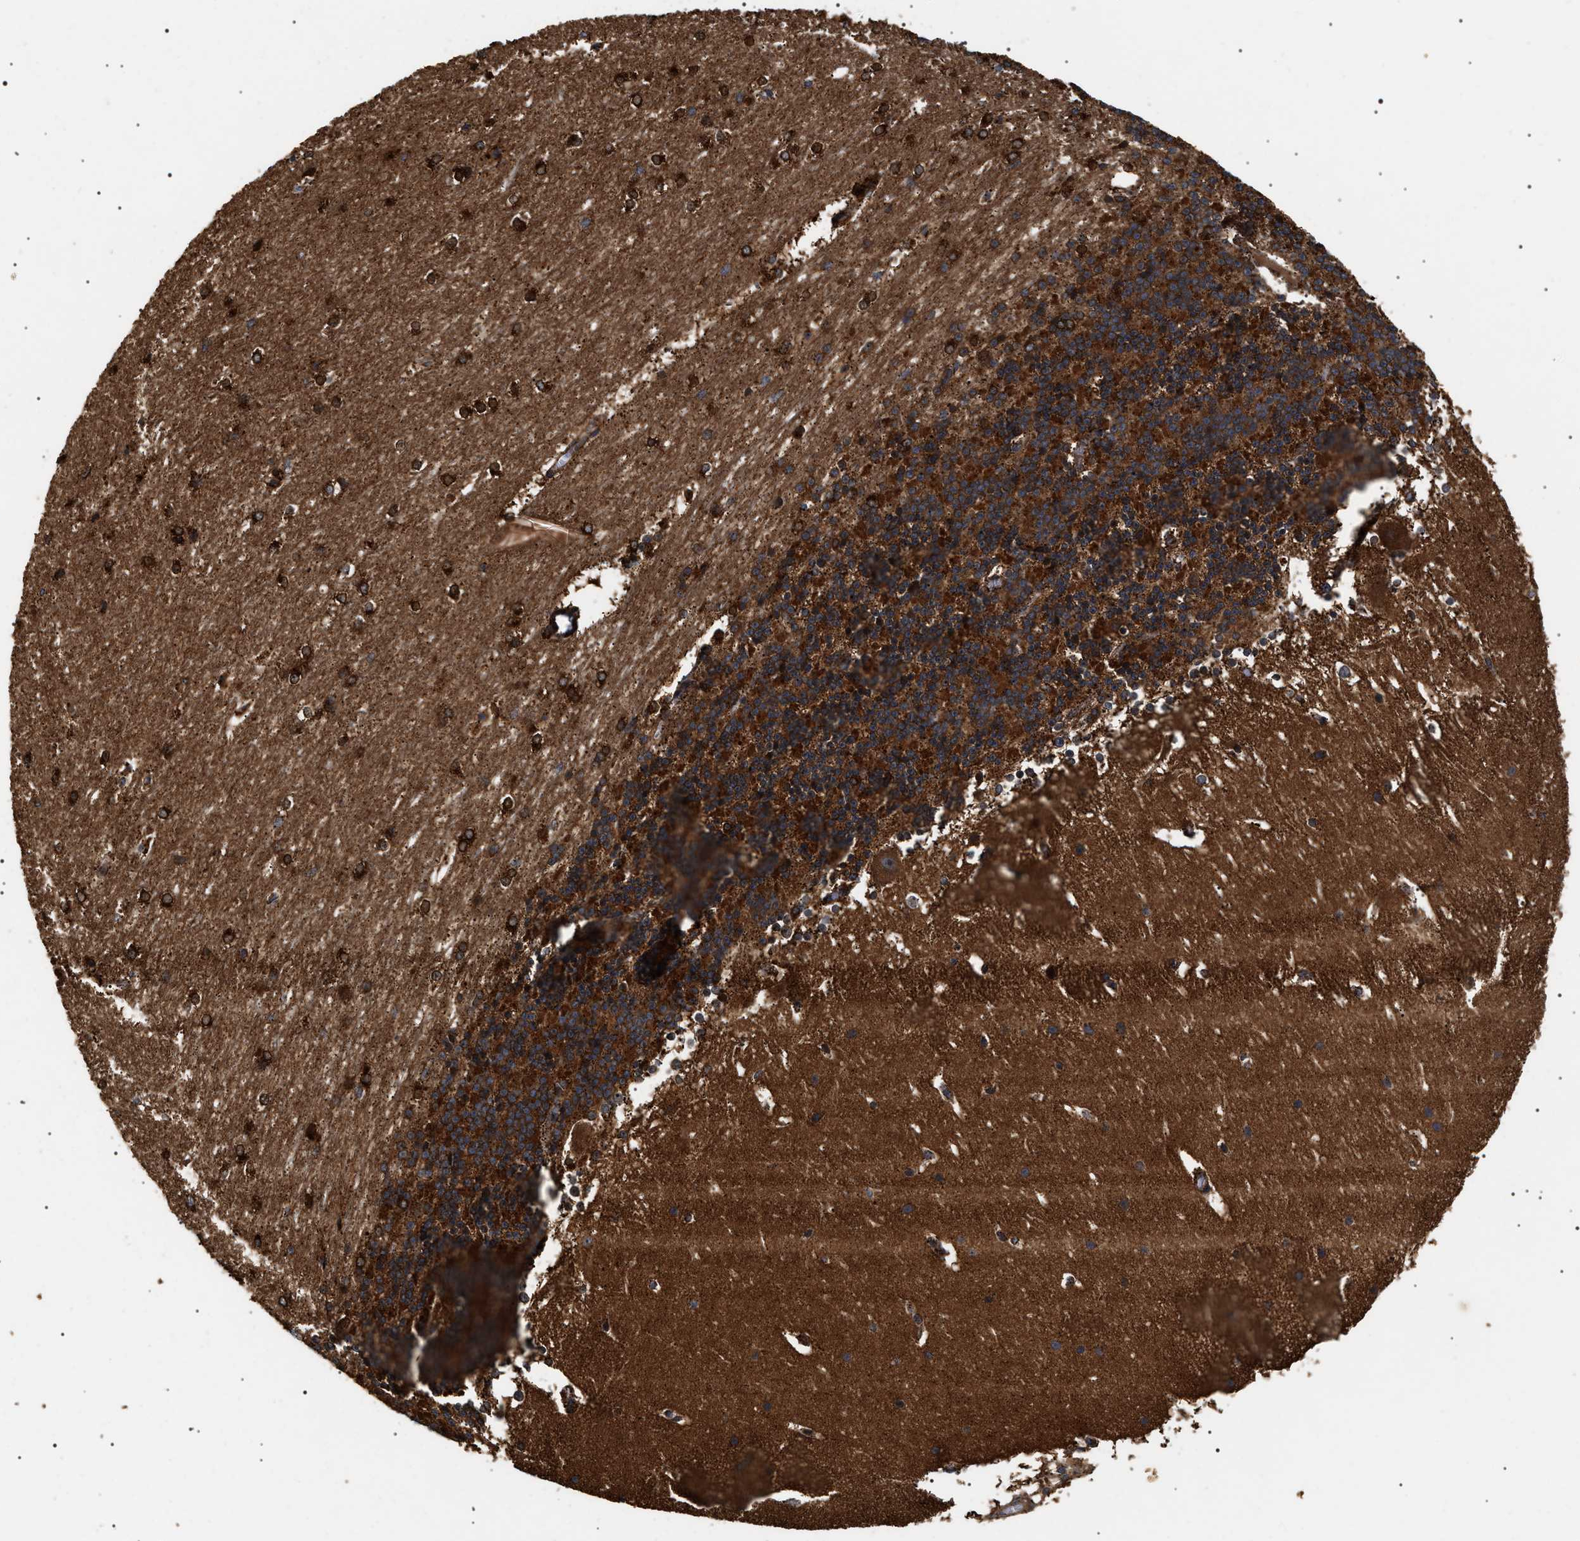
{"staining": {"intensity": "strong", "quantity": ">75%", "location": "cytoplasmic/membranous"}, "tissue": "cerebellum", "cell_type": "Cells in granular layer", "image_type": "normal", "snomed": [{"axis": "morphology", "description": "Normal tissue, NOS"}, {"axis": "topography", "description": "Cerebellum"}], "caption": "Cells in granular layer demonstrate high levels of strong cytoplasmic/membranous expression in approximately >75% of cells in benign cerebellum.", "gene": "ZBTB26", "patient": {"sex": "female", "age": 19}}